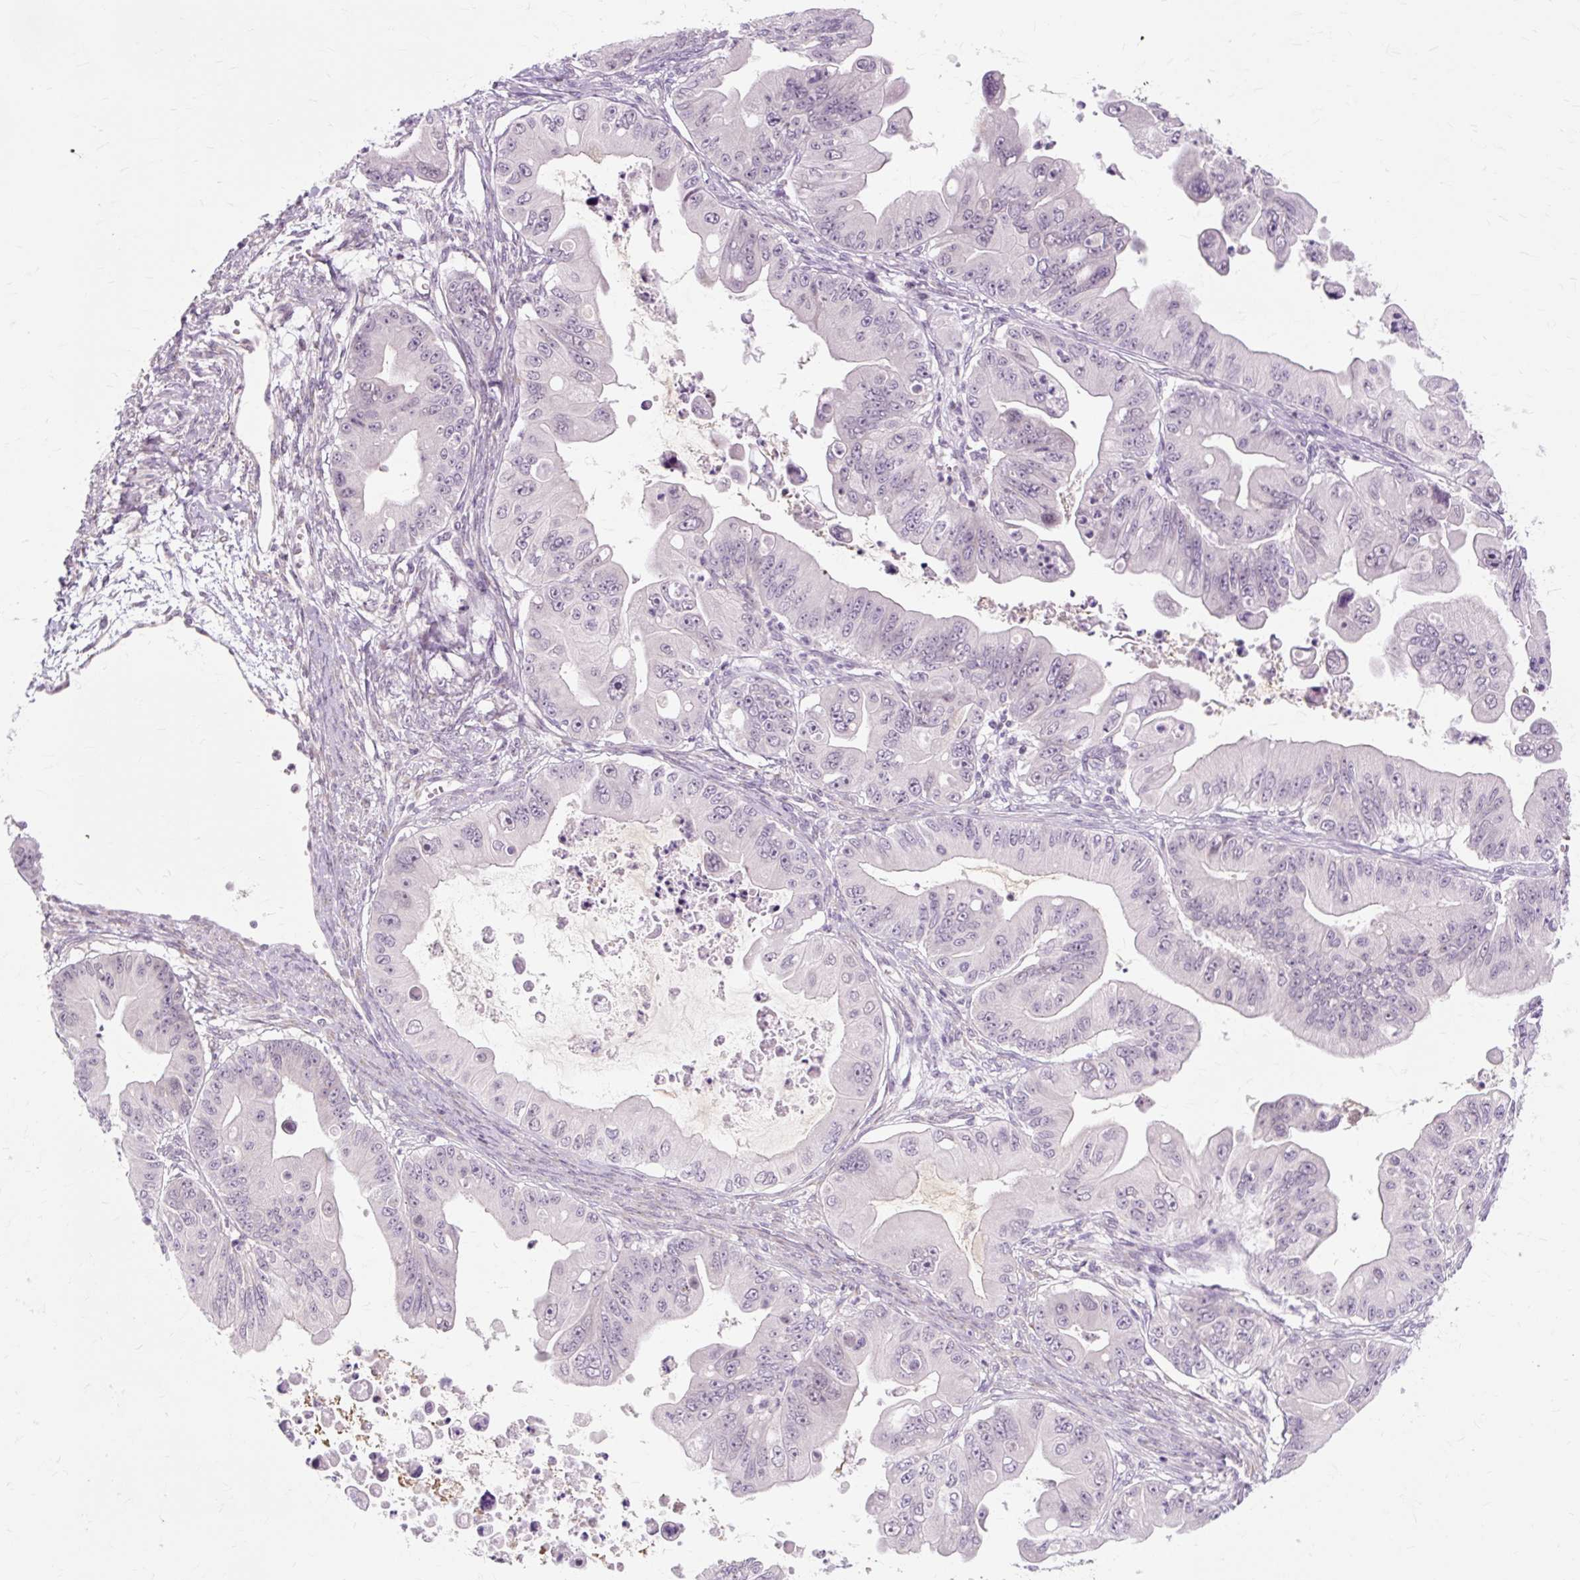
{"staining": {"intensity": "negative", "quantity": "none", "location": "none"}, "tissue": "ovarian cancer", "cell_type": "Tumor cells", "image_type": "cancer", "snomed": [{"axis": "morphology", "description": "Cystadenocarcinoma, mucinous, NOS"}, {"axis": "topography", "description": "Ovary"}], "caption": "Tumor cells show no significant staining in ovarian cancer.", "gene": "ZNF35", "patient": {"sex": "female", "age": 71}}